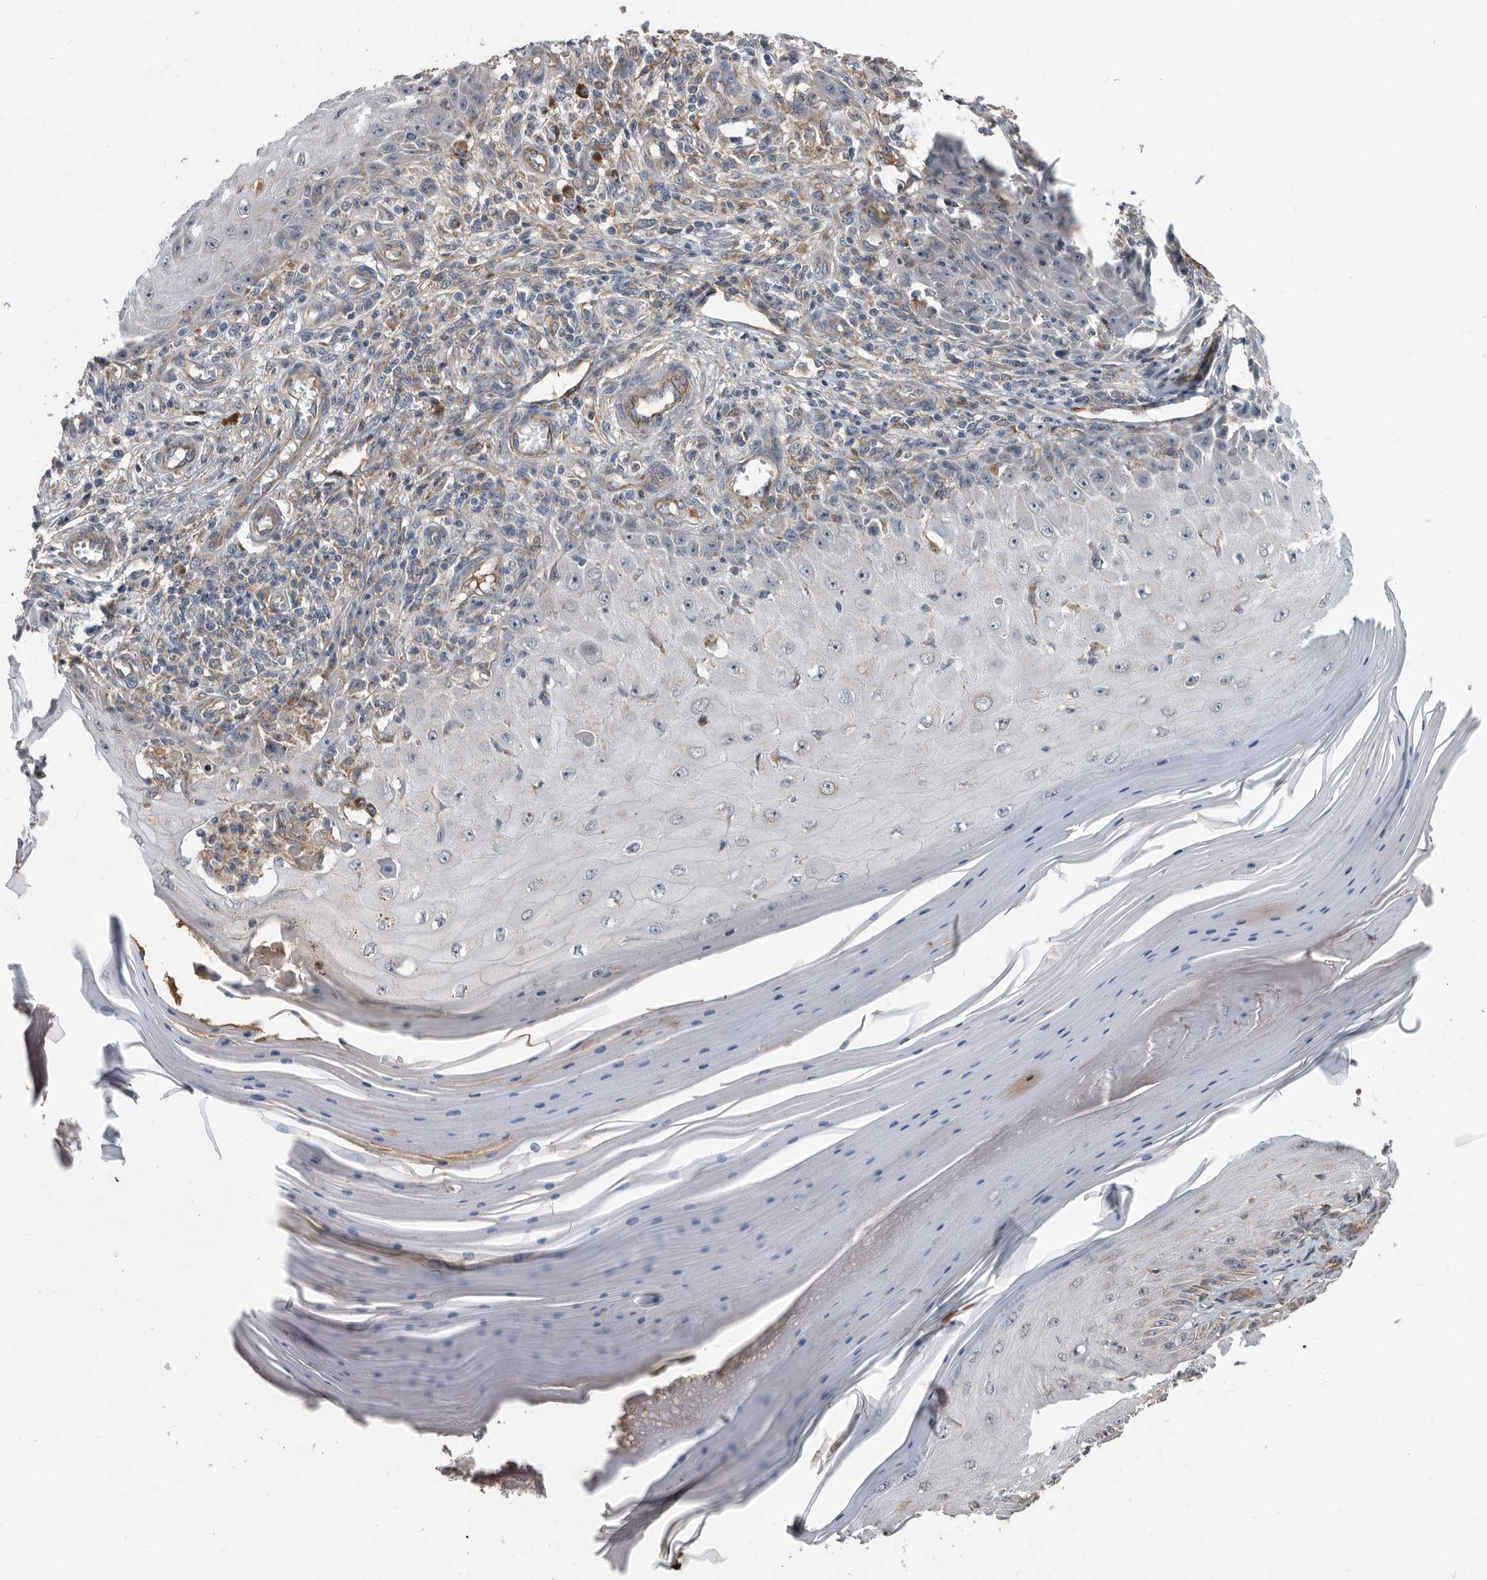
{"staining": {"intensity": "weak", "quantity": "<25%", "location": "cytoplasmic/membranous"}, "tissue": "skin cancer", "cell_type": "Tumor cells", "image_type": "cancer", "snomed": [{"axis": "morphology", "description": "Squamous cell carcinoma, NOS"}, {"axis": "topography", "description": "Skin"}], "caption": "Histopathology image shows no protein expression in tumor cells of squamous cell carcinoma (skin) tissue.", "gene": "PI15", "patient": {"sex": "female", "age": 73}}